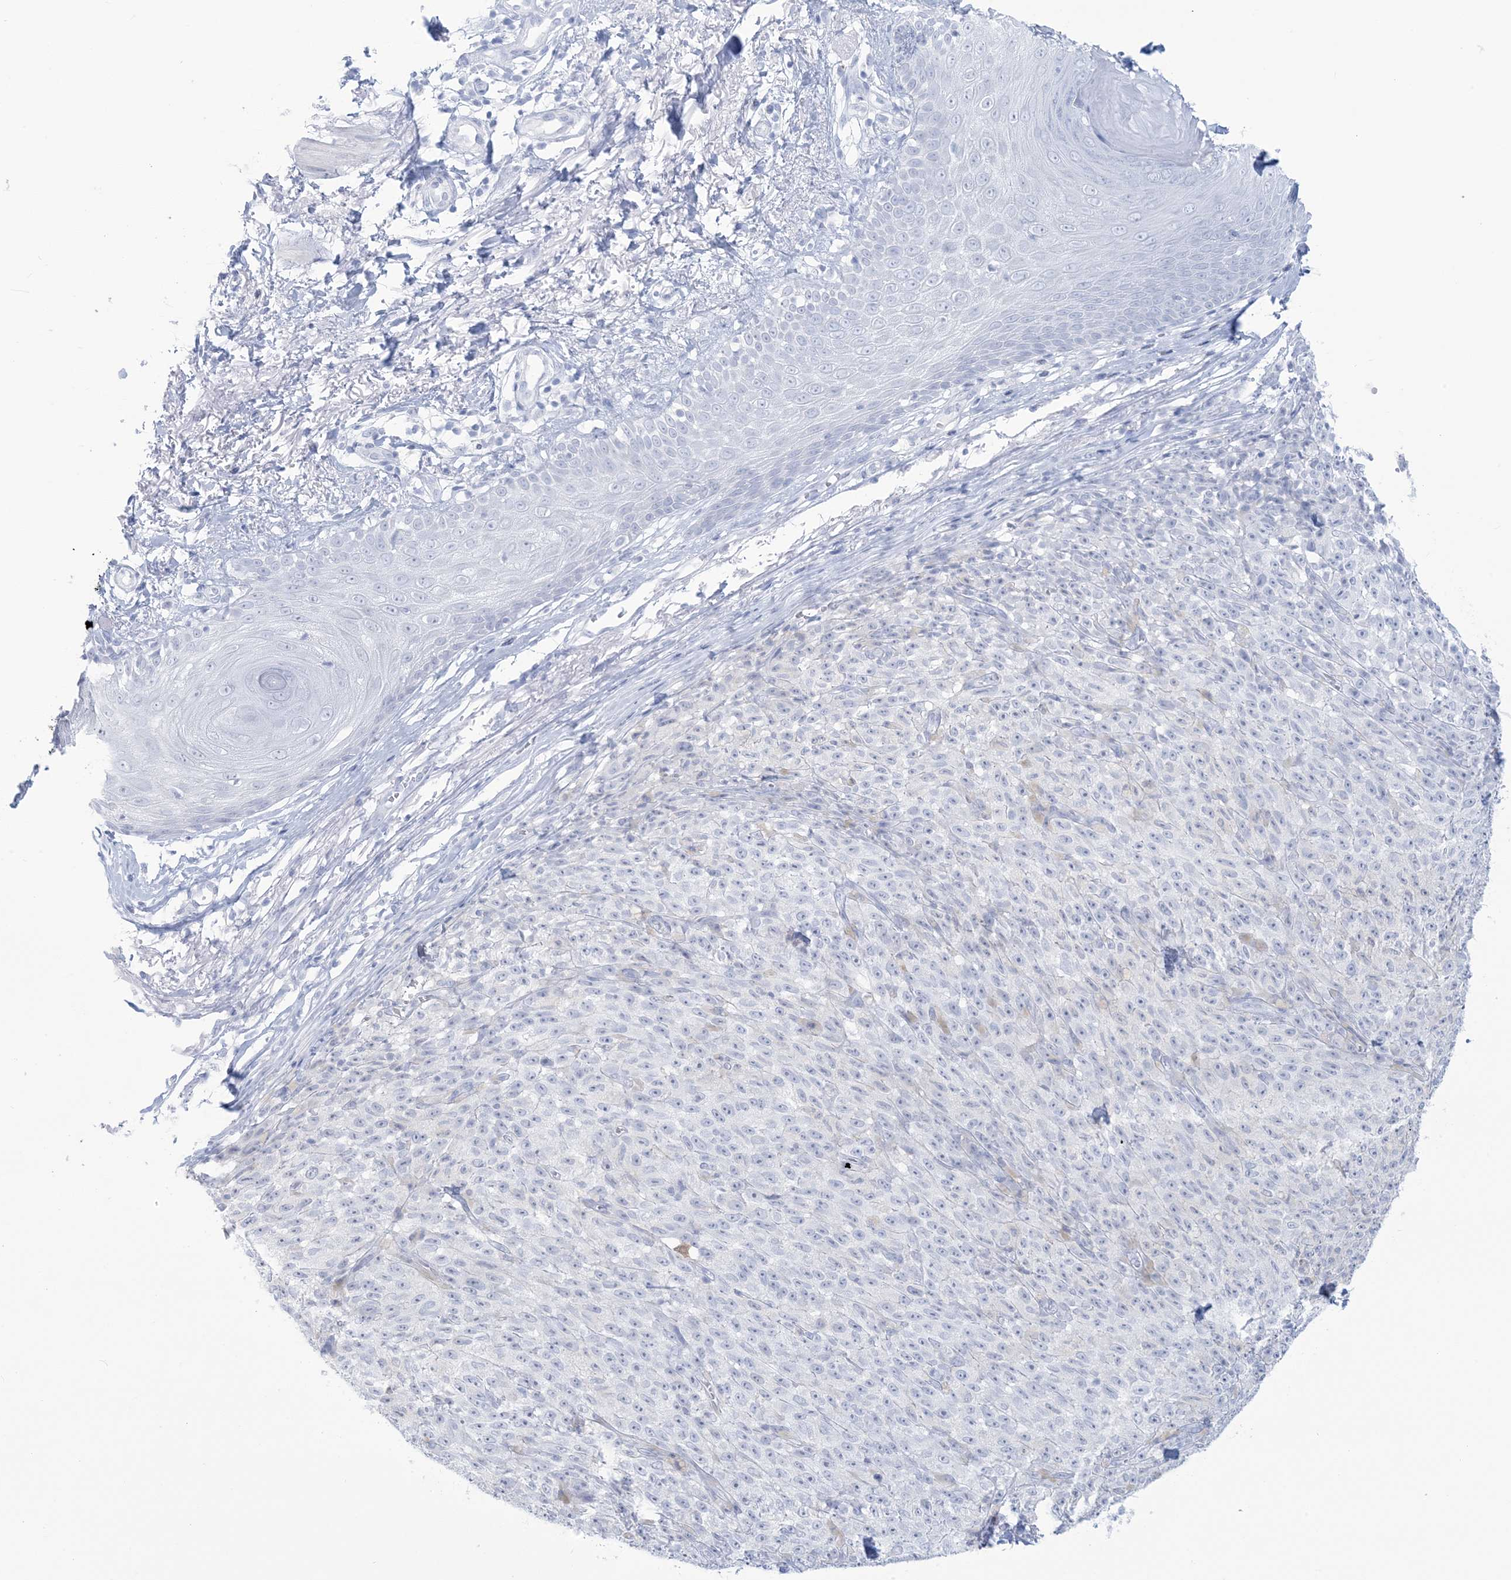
{"staining": {"intensity": "negative", "quantity": "none", "location": "none"}, "tissue": "melanoma", "cell_type": "Tumor cells", "image_type": "cancer", "snomed": [{"axis": "morphology", "description": "Malignant melanoma, NOS"}, {"axis": "topography", "description": "Skin"}], "caption": "A histopathology image of malignant melanoma stained for a protein displays no brown staining in tumor cells.", "gene": "AGXT", "patient": {"sex": "female", "age": 82}}